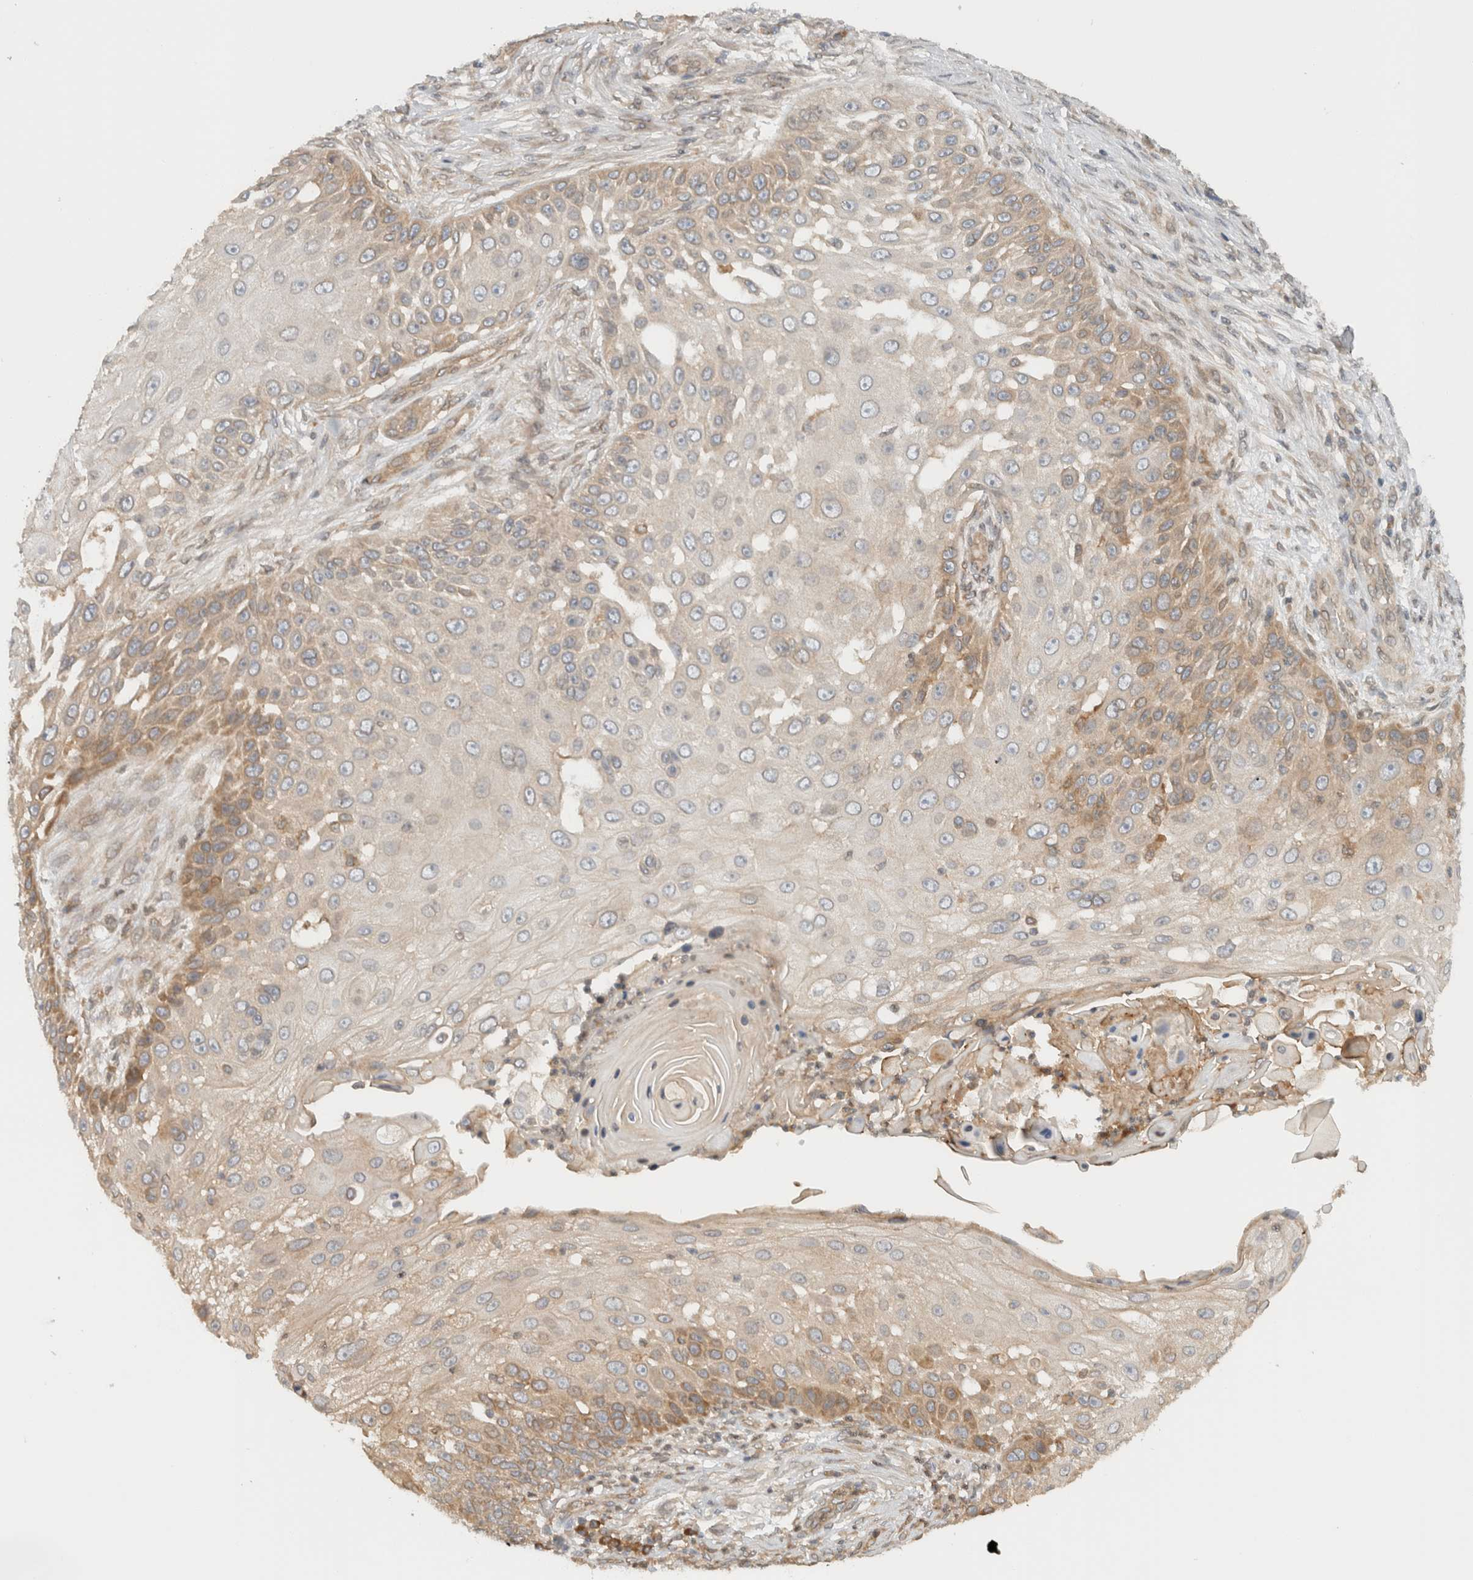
{"staining": {"intensity": "moderate", "quantity": "<25%", "location": "cytoplasmic/membranous"}, "tissue": "skin cancer", "cell_type": "Tumor cells", "image_type": "cancer", "snomed": [{"axis": "morphology", "description": "Squamous cell carcinoma, NOS"}, {"axis": "topography", "description": "Skin"}], "caption": "This is a histology image of IHC staining of skin cancer (squamous cell carcinoma), which shows moderate staining in the cytoplasmic/membranous of tumor cells.", "gene": "ARFGEF2", "patient": {"sex": "female", "age": 44}}